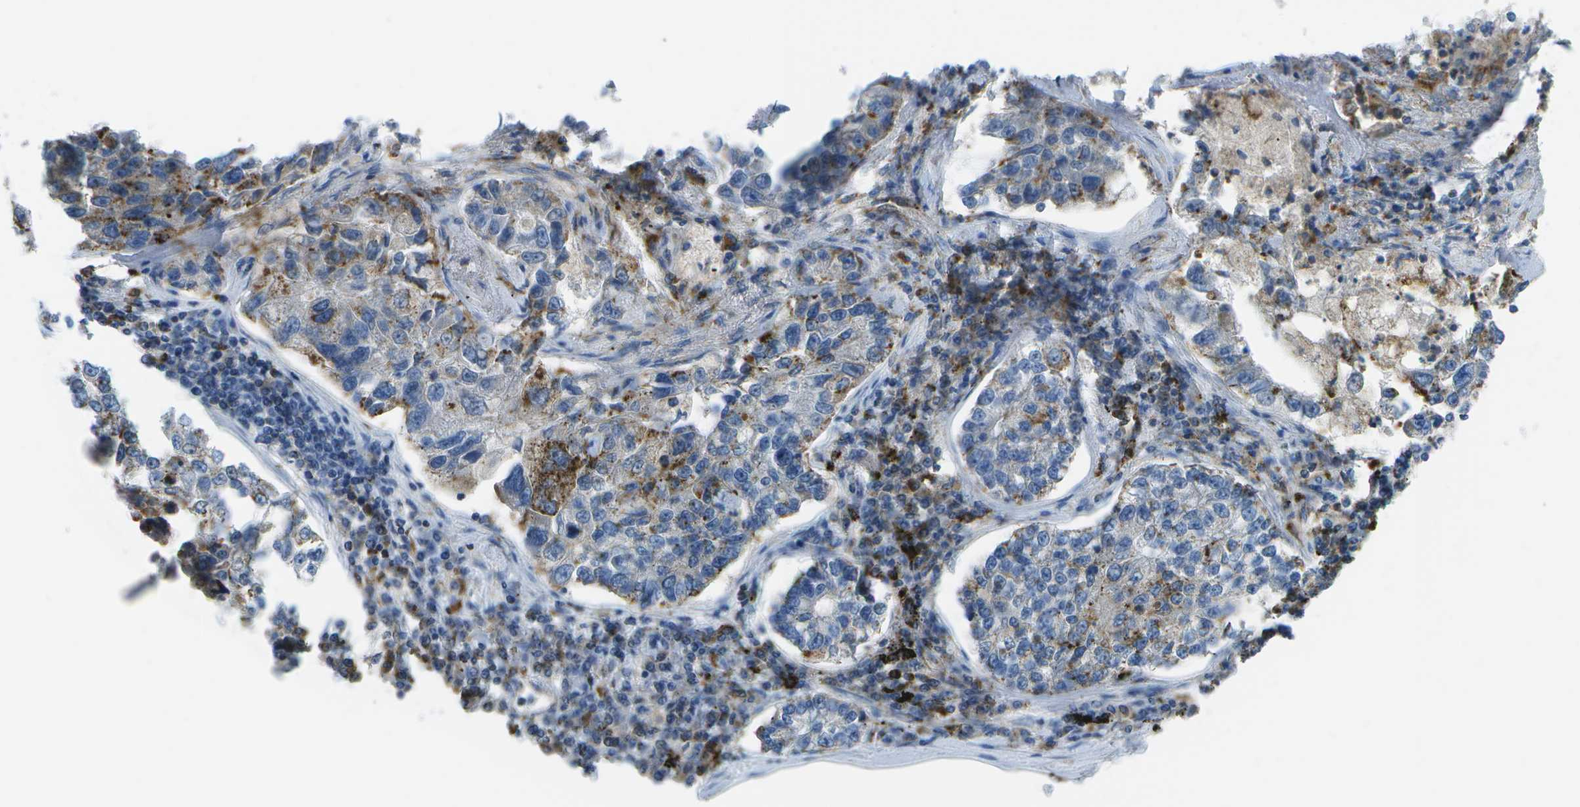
{"staining": {"intensity": "moderate", "quantity": "25%-75%", "location": "cytoplasmic/membranous"}, "tissue": "lung cancer", "cell_type": "Tumor cells", "image_type": "cancer", "snomed": [{"axis": "morphology", "description": "Adenocarcinoma, NOS"}, {"axis": "topography", "description": "Lung"}], "caption": "A high-resolution histopathology image shows immunohistochemistry staining of lung adenocarcinoma, which demonstrates moderate cytoplasmic/membranous staining in approximately 25%-75% of tumor cells.", "gene": "PRCP", "patient": {"sex": "male", "age": 49}}